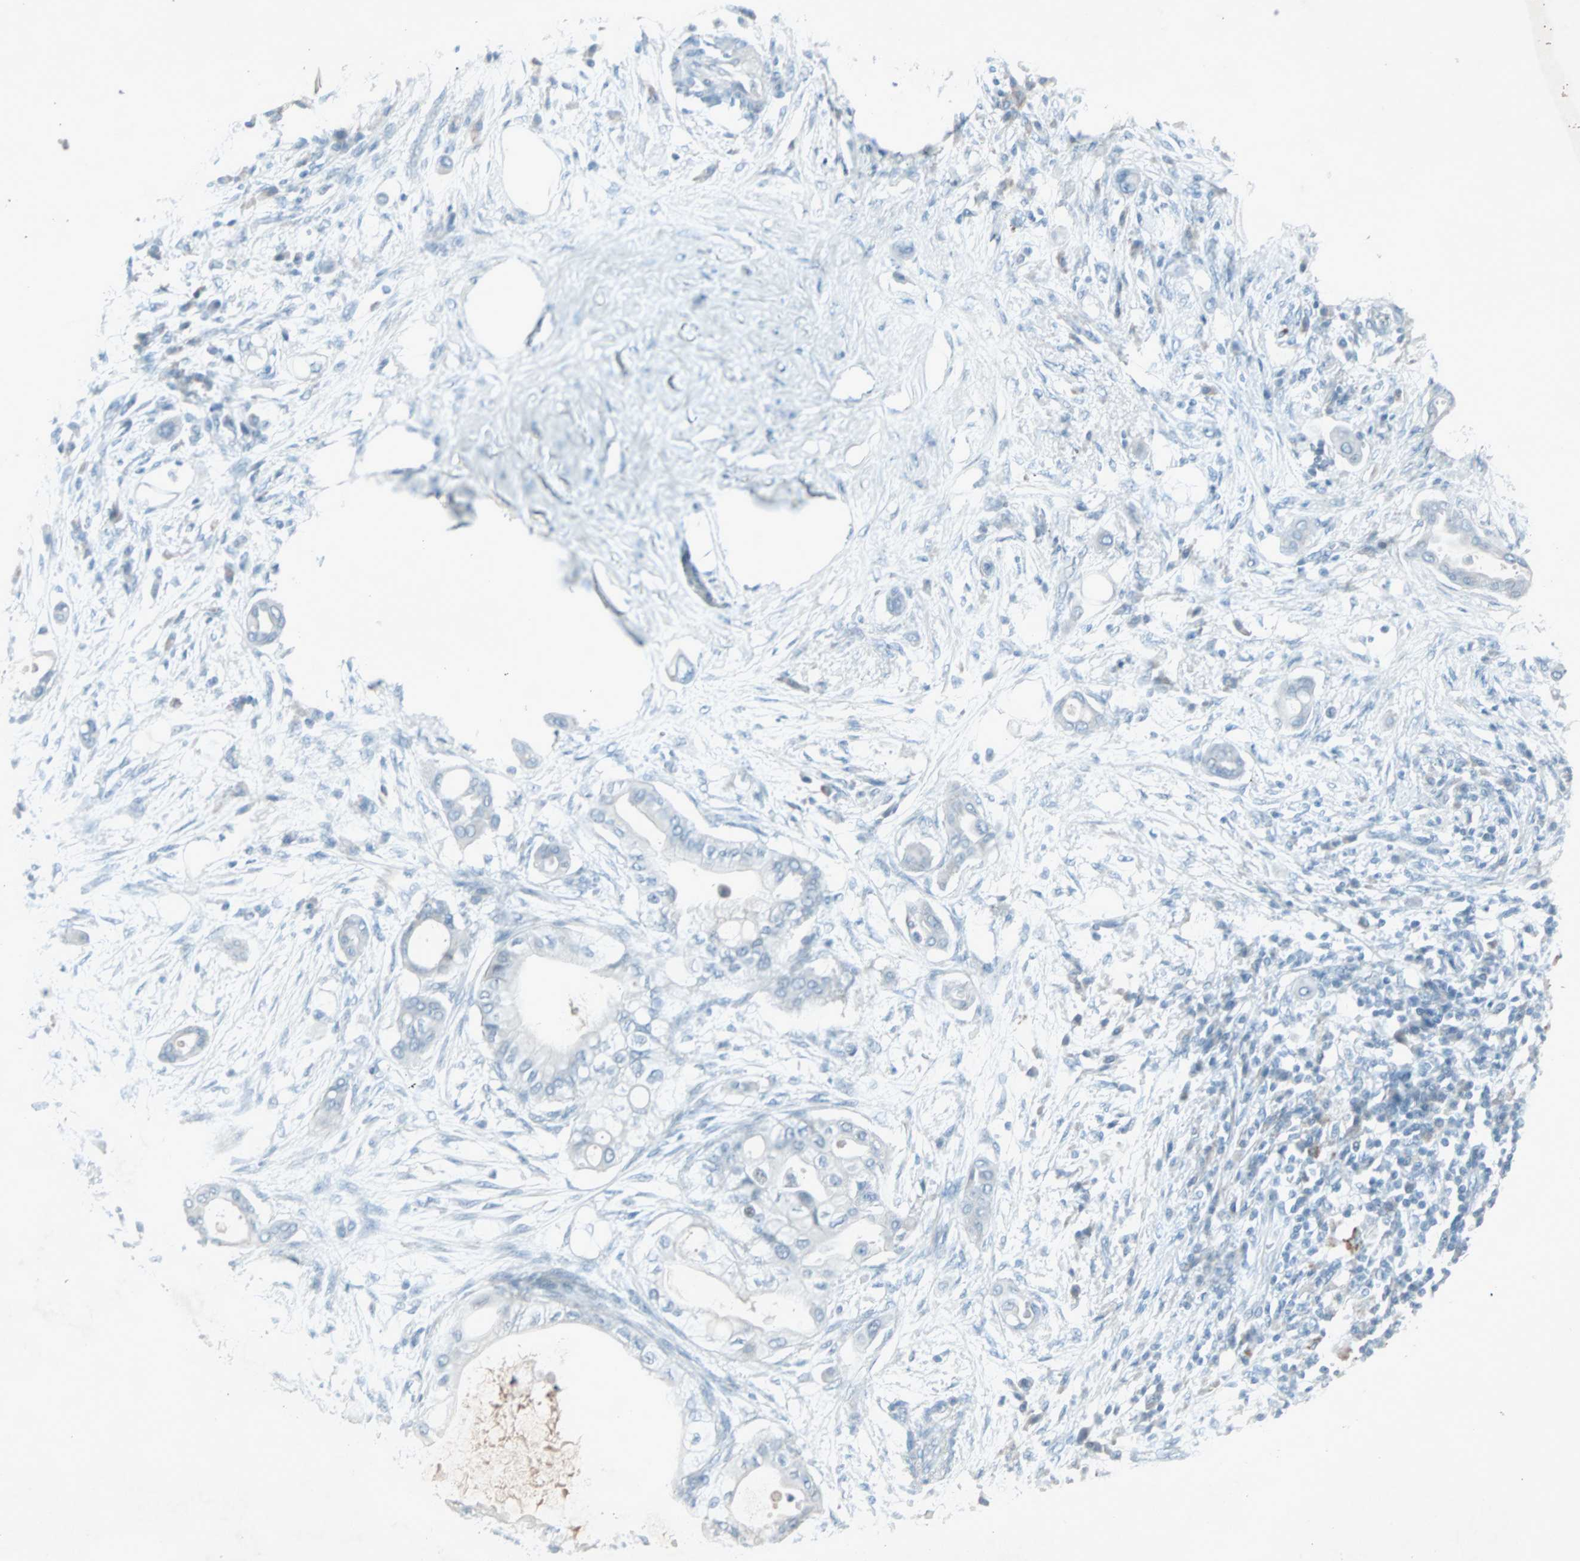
{"staining": {"intensity": "negative", "quantity": "none", "location": "none"}, "tissue": "pancreatic cancer", "cell_type": "Tumor cells", "image_type": "cancer", "snomed": [{"axis": "morphology", "description": "Adenocarcinoma, NOS"}, {"axis": "morphology", "description": "Adenocarcinoma, metastatic, NOS"}, {"axis": "topography", "description": "Lymph node"}, {"axis": "topography", "description": "Pancreas"}, {"axis": "topography", "description": "Duodenum"}], "caption": "High power microscopy micrograph of an immunohistochemistry histopathology image of pancreatic cancer (adenocarcinoma), revealing no significant staining in tumor cells. (Stains: DAB immunohistochemistry with hematoxylin counter stain, Microscopy: brightfield microscopy at high magnification).", "gene": "LANCL3", "patient": {"sex": "female", "age": 64}}